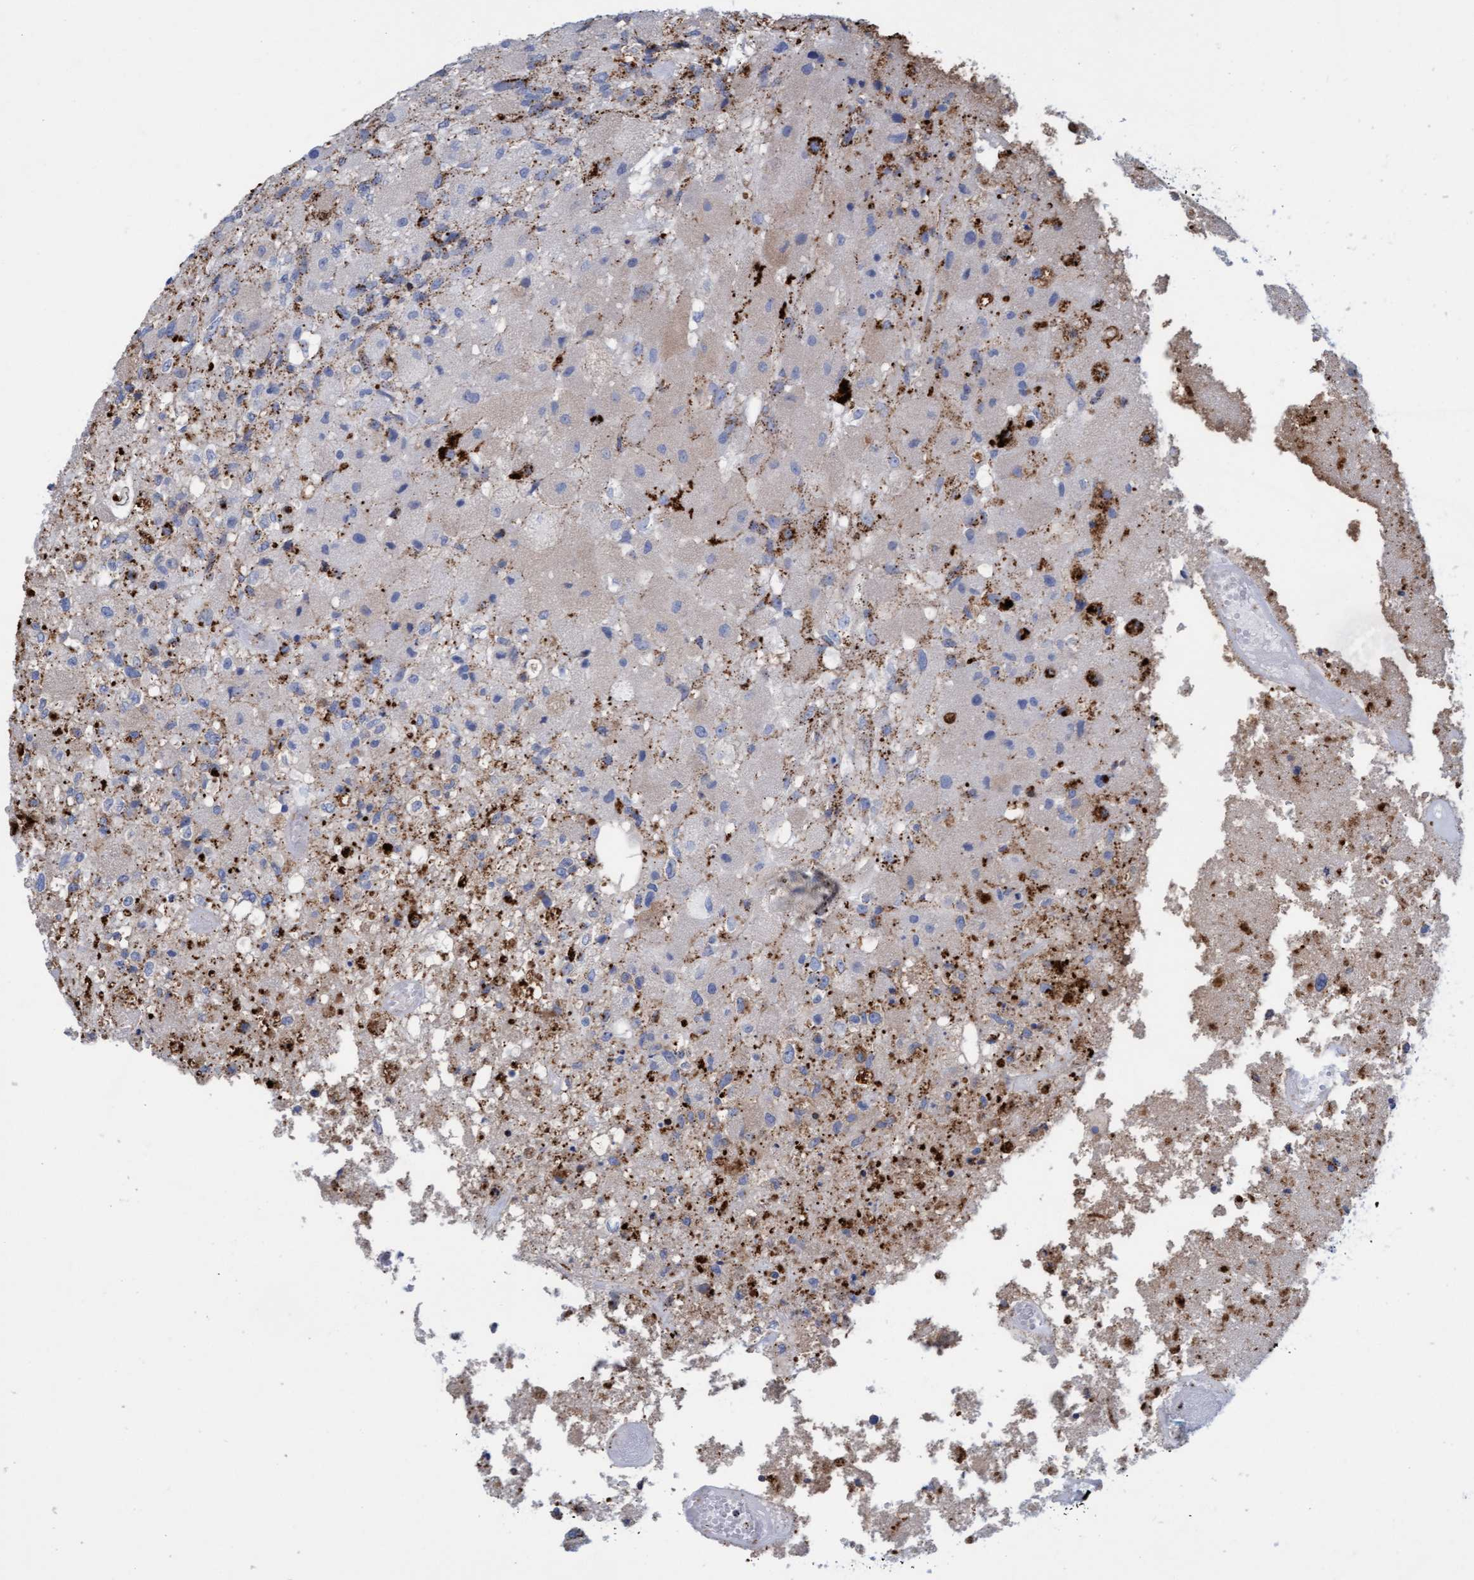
{"staining": {"intensity": "strong", "quantity": "<25%", "location": "cytoplasmic/membranous"}, "tissue": "glioma", "cell_type": "Tumor cells", "image_type": "cancer", "snomed": [{"axis": "morphology", "description": "Normal tissue, NOS"}, {"axis": "morphology", "description": "Glioma, malignant, High grade"}, {"axis": "topography", "description": "Cerebral cortex"}], "caption": "A brown stain highlights strong cytoplasmic/membranous staining of a protein in glioma tumor cells. Ihc stains the protein of interest in brown and the nuclei are stained blue.", "gene": "SGSH", "patient": {"sex": "male", "age": 77}}